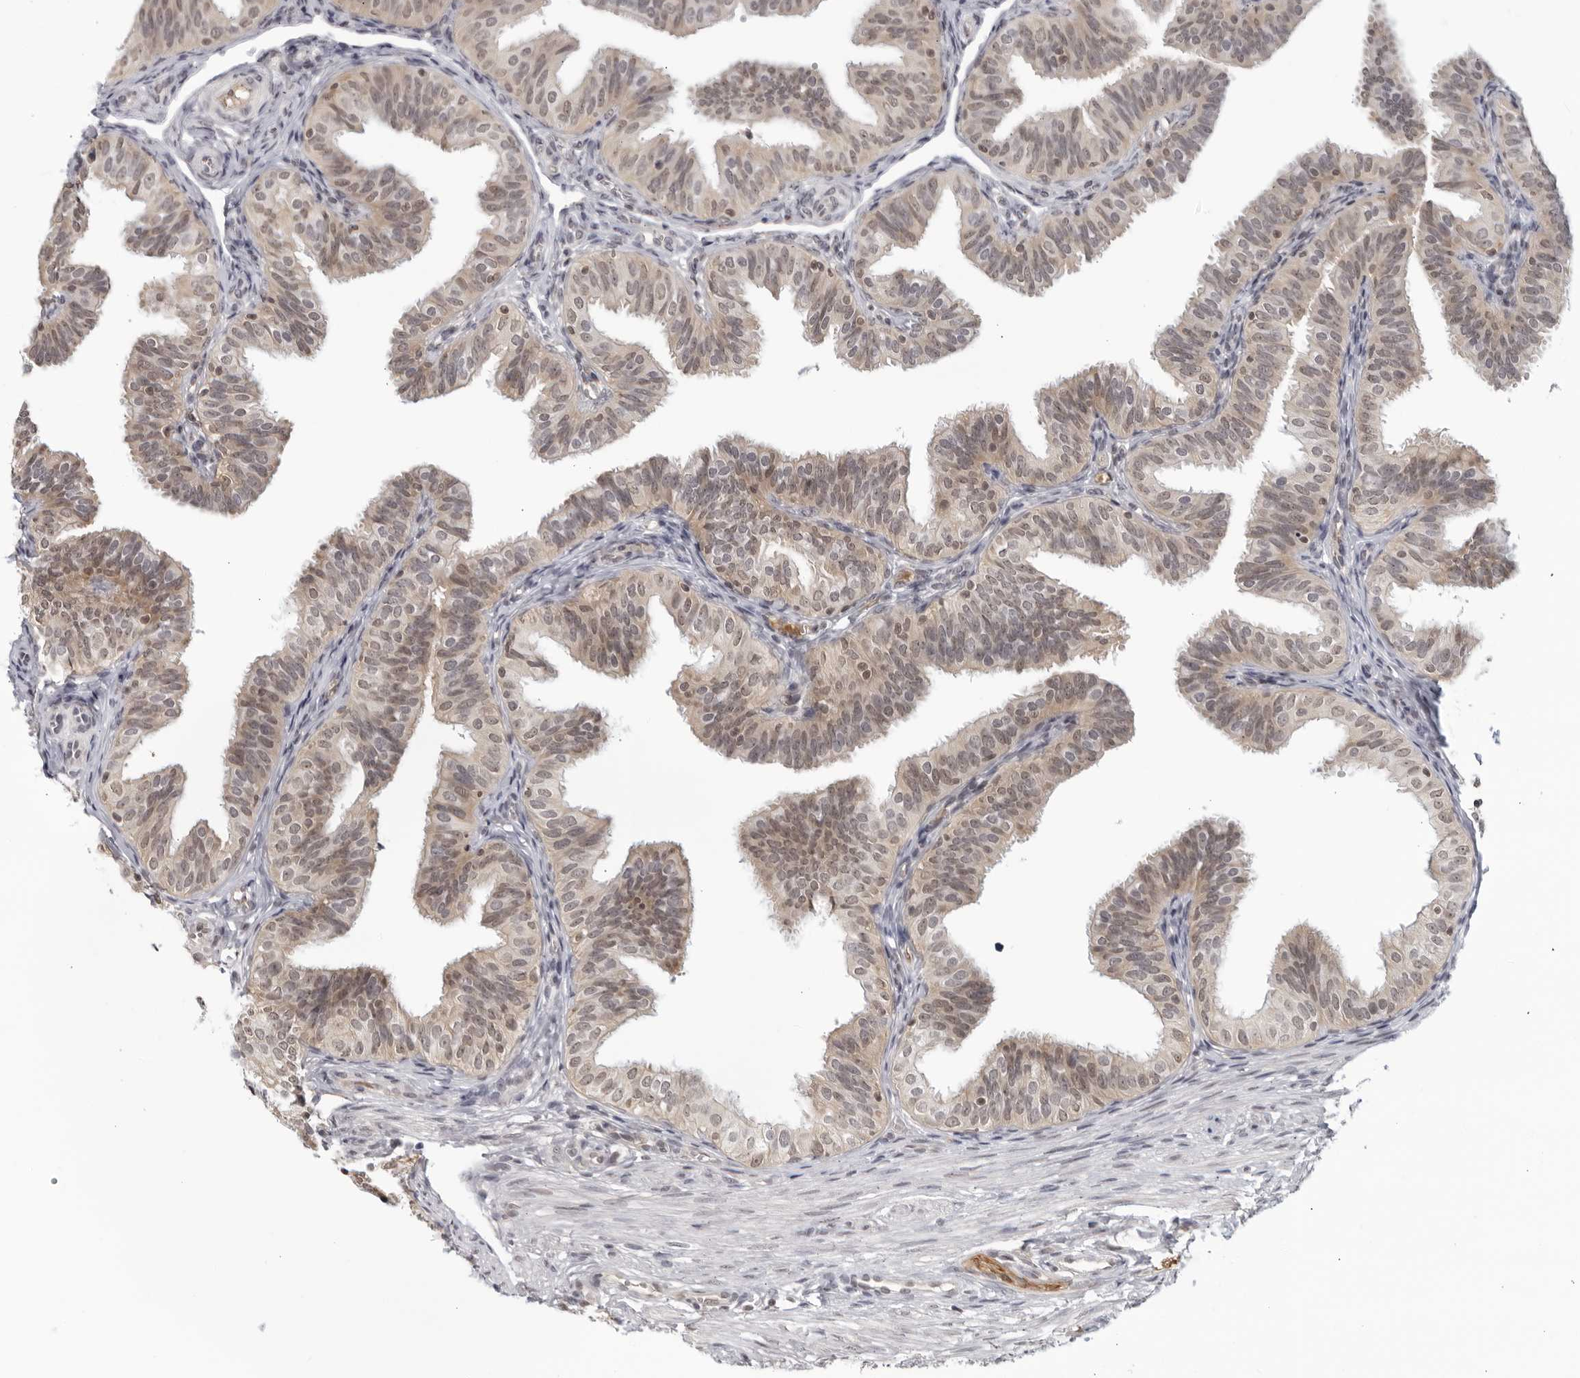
{"staining": {"intensity": "weak", "quantity": "25%-75%", "location": "nuclear"}, "tissue": "fallopian tube", "cell_type": "Glandular cells", "image_type": "normal", "snomed": [{"axis": "morphology", "description": "Normal tissue, NOS"}, {"axis": "topography", "description": "Fallopian tube"}], "caption": "Immunohistochemical staining of normal human fallopian tube exhibits weak nuclear protein staining in about 25%-75% of glandular cells.", "gene": "CC2D1B", "patient": {"sex": "female", "age": 35}}